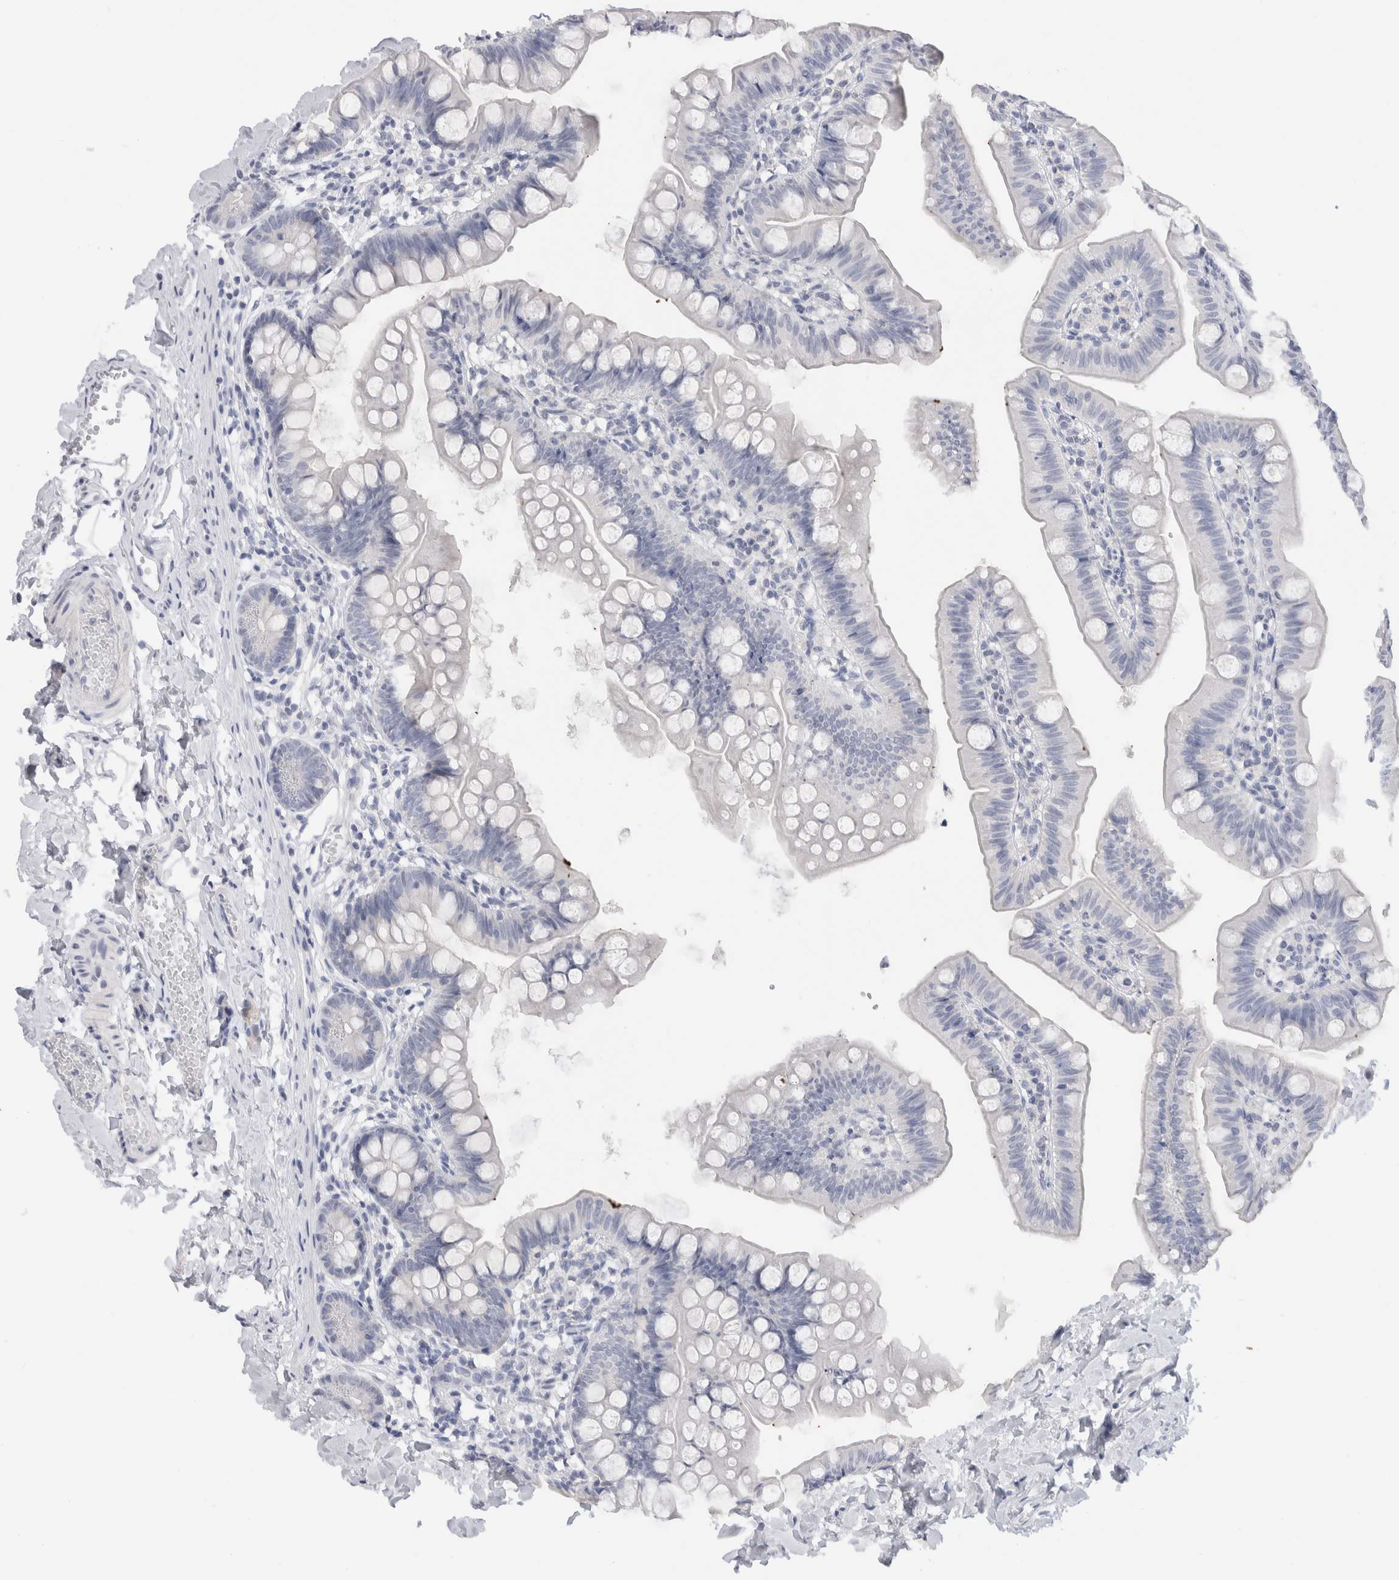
{"staining": {"intensity": "negative", "quantity": "none", "location": "none"}, "tissue": "small intestine", "cell_type": "Glandular cells", "image_type": "normal", "snomed": [{"axis": "morphology", "description": "Normal tissue, NOS"}, {"axis": "topography", "description": "Small intestine"}], "caption": "This micrograph is of normal small intestine stained with IHC to label a protein in brown with the nuclei are counter-stained blue. There is no staining in glandular cells.", "gene": "C9orf50", "patient": {"sex": "male", "age": 7}}